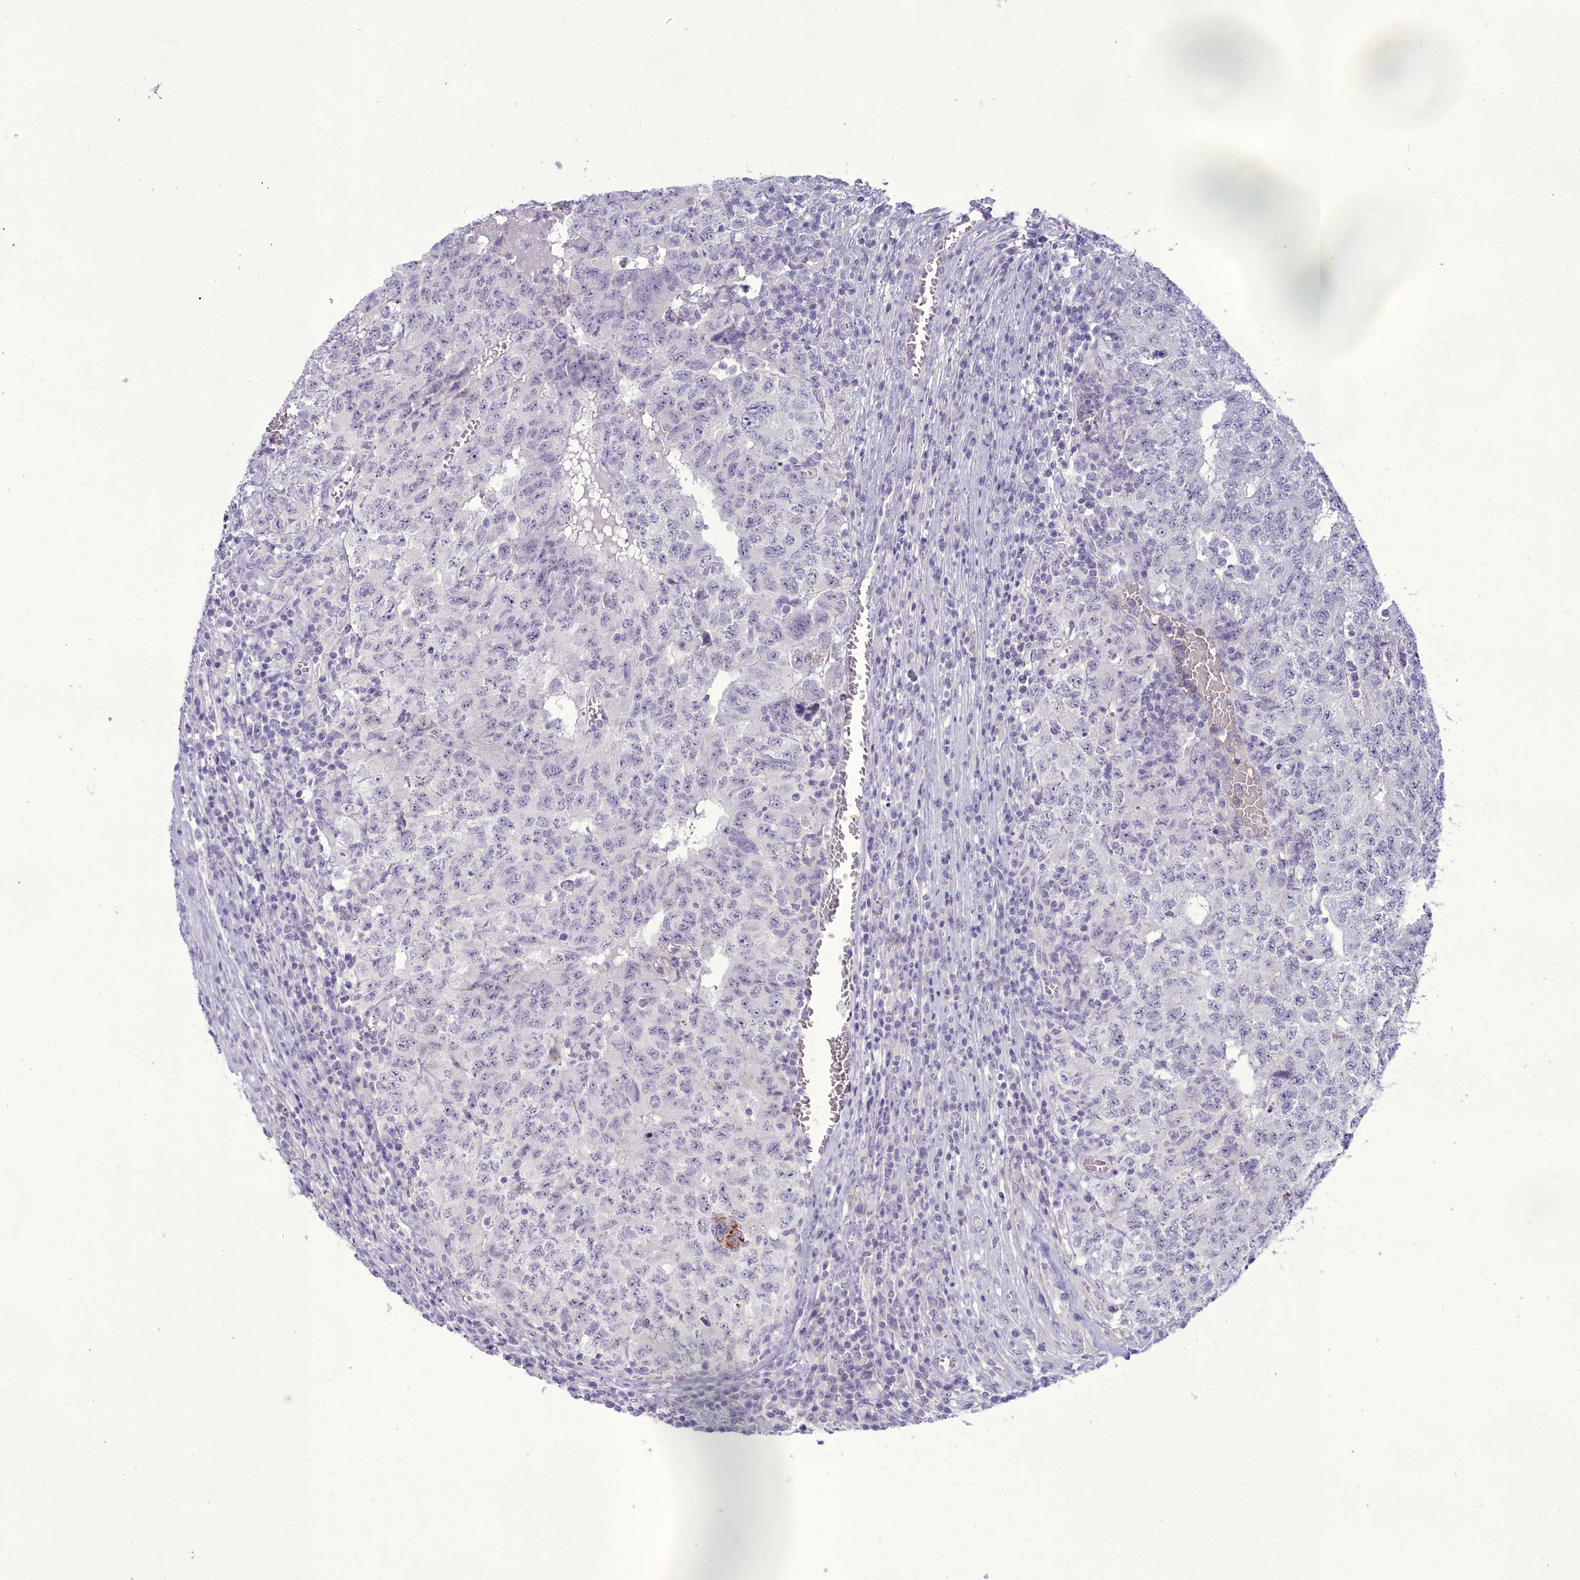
{"staining": {"intensity": "moderate", "quantity": "<25%", "location": "cytoplasmic/membranous"}, "tissue": "testis cancer", "cell_type": "Tumor cells", "image_type": "cancer", "snomed": [{"axis": "morphology", "description": "Carcinoma, Embryonal, NOS"}, {"axis": "topography", "description": "Testis"}], "caption": "Embryonal carcinoma (testis) stained with immunohistochemistry exhibits moderate cytoplasmic/membranous expression in about <25% of tumor cells.", "gene": "OSTN", "patient": {"sex": "male", "age": 34}}